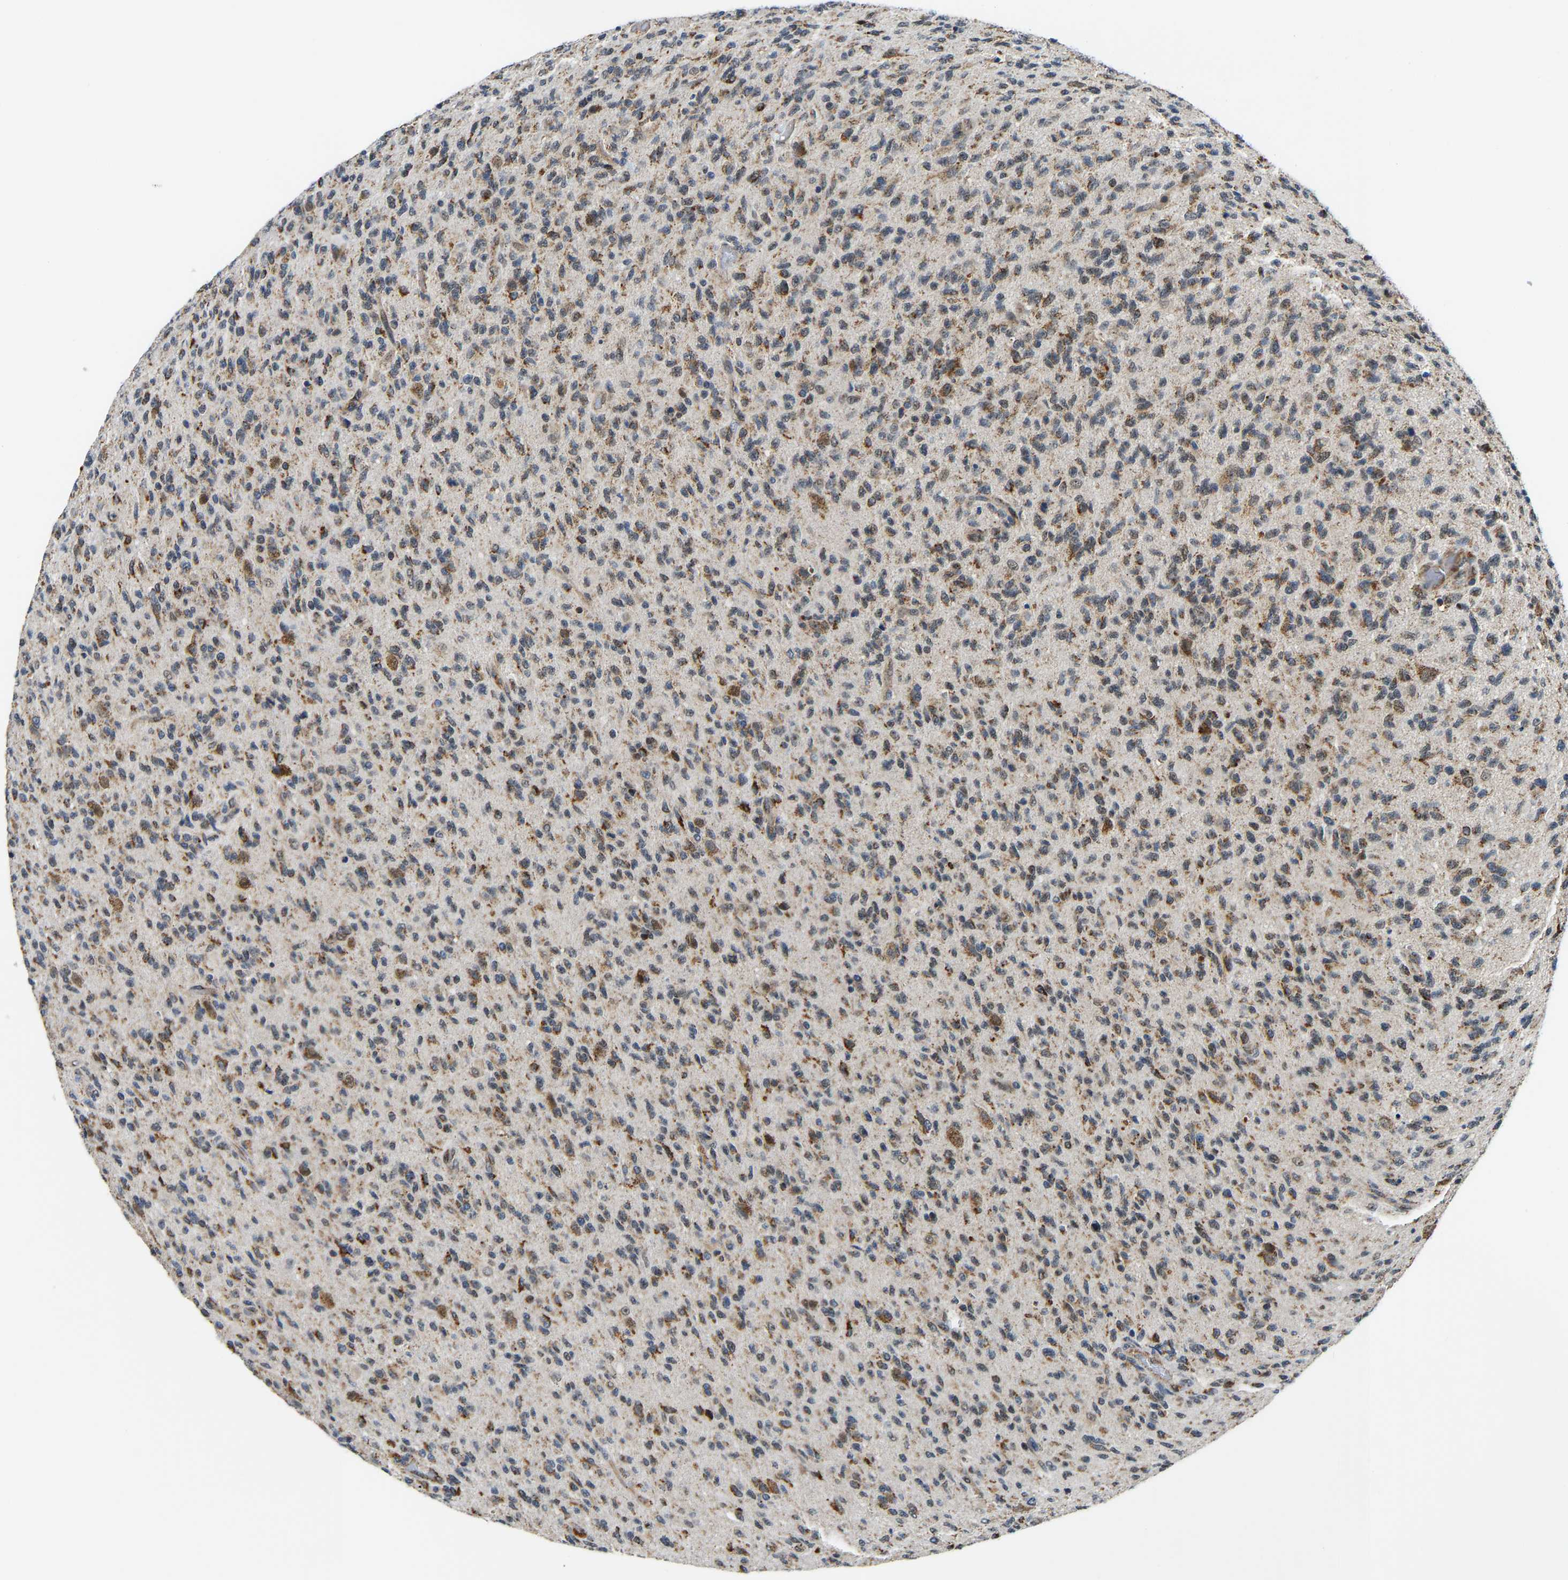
{"staining": {"intensity": "moderate", "quantity": "25%-75%", "location": "cytoplasmic/membranous"}, "tissue": "glioma", "cell_type": "Tumor cells", "image_type": "cancer", "snomed": [{"axis": "morphology", "description": "Glioma, malignant, High grade"}, {"axis": "topography", "description": "Brain"}], "caption": "This is an image of IHC staining of malignant glioma (high-grade), which shows moderate expression in the cytoplasmic/membranous of tumor cells.", "gene": "GIMAP7", "patient": {"sex": "male", "age": 71}}